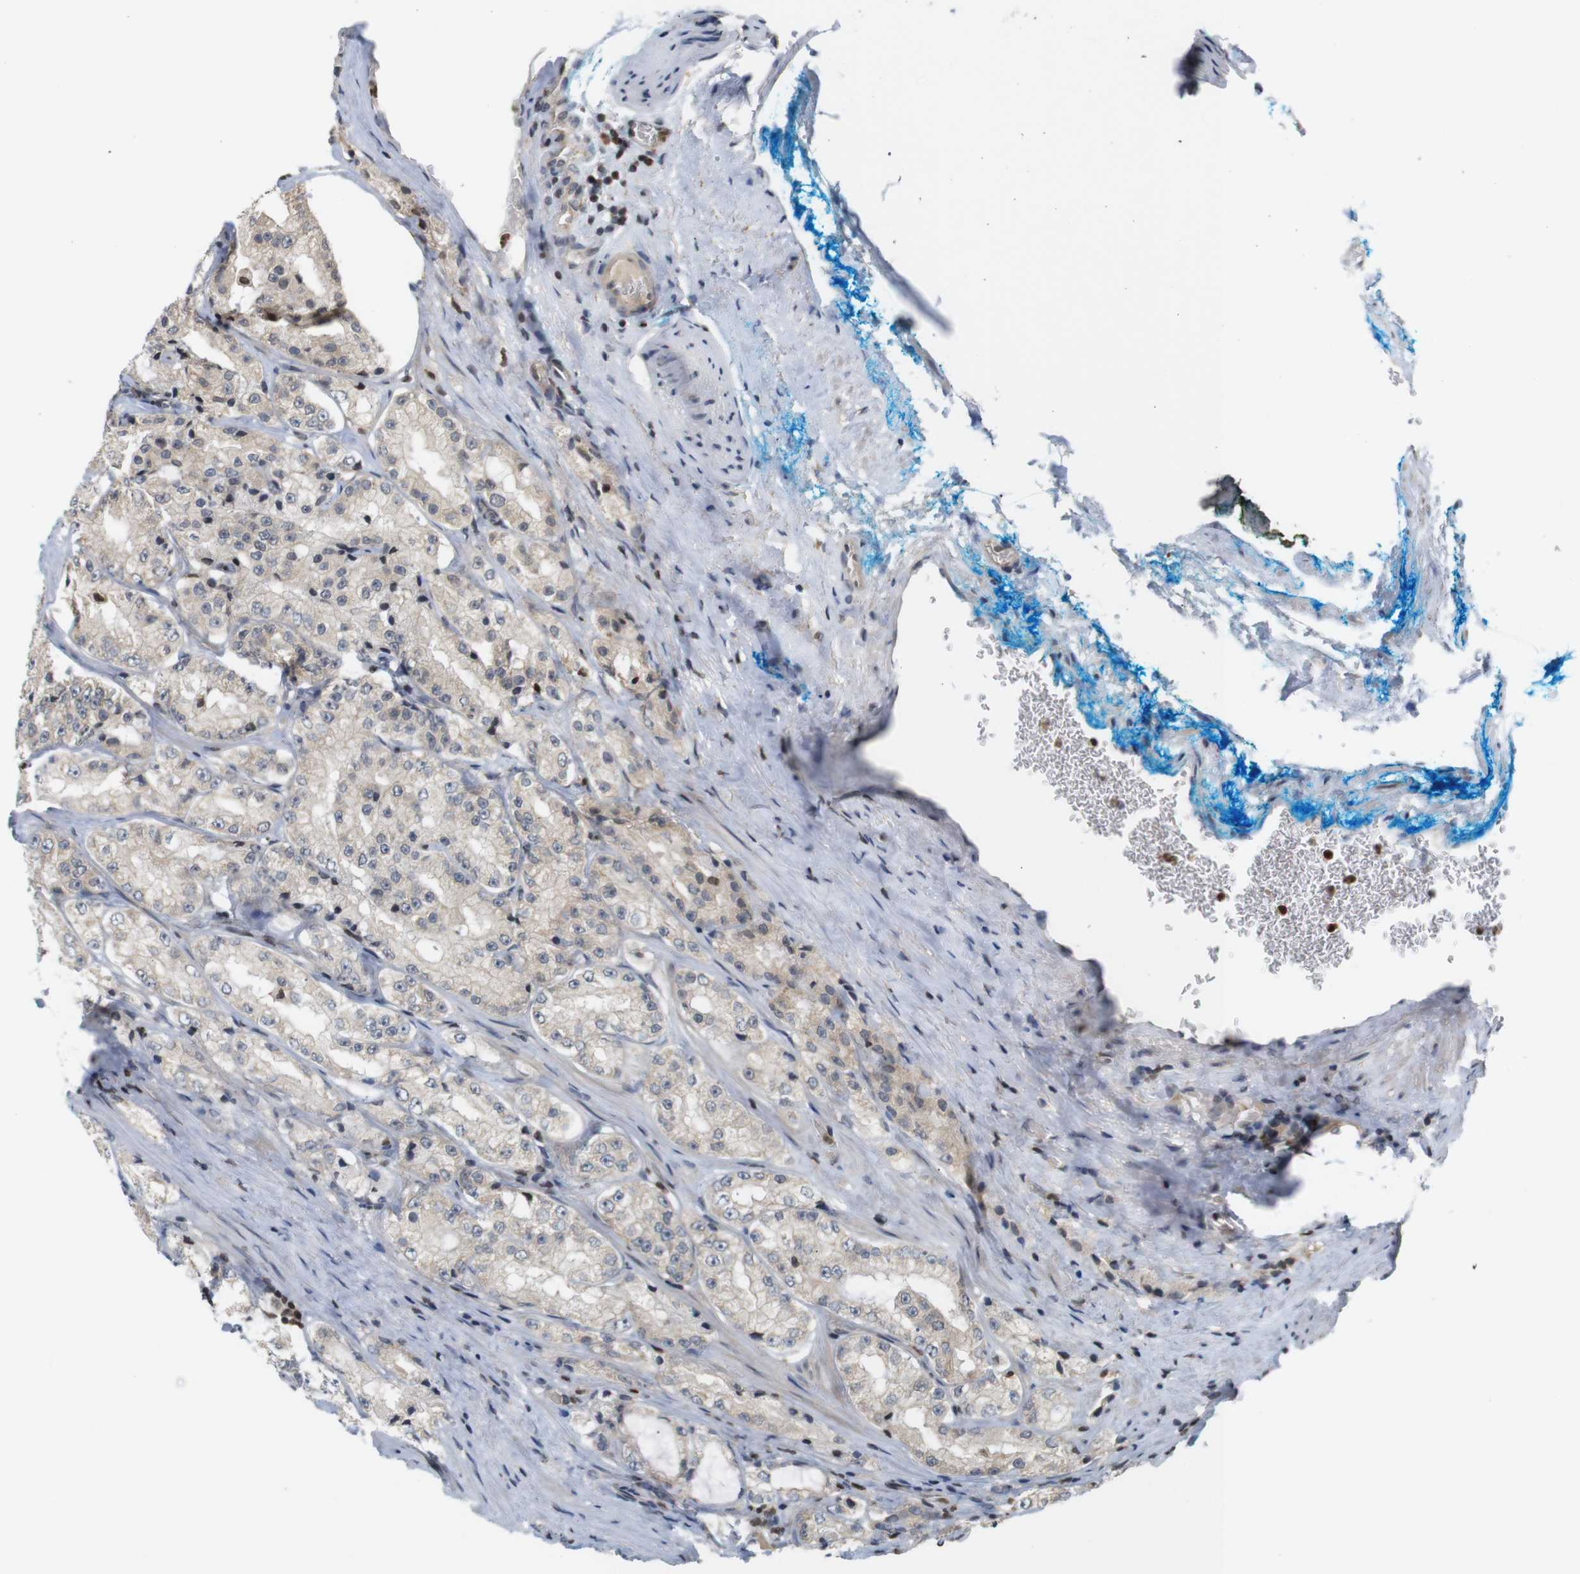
{"staining": {"intensity": "weak", "quantity": "25%-75%", "location": "cytoplasmic/membranous"}, "tissue": "prostate cancer", "cell_type": "Tumor cells", "image_type": "cancer", "snomed": [{"axis": "morphology", "description": "Adenocarcinoma, High grade"}, {"axis": "topography", "description": "Prostate"}], "caption": "This photomicrograph exhibits immunohistochemistry (IHC) staining of human prostate adenocarcinoma (high-grade), with low weak cytoplasmic/membranous positivity in approximately 25%-75% of tumor cells.", "gene": "MBD1", "patient": {"sex": "male", "age": 73}}